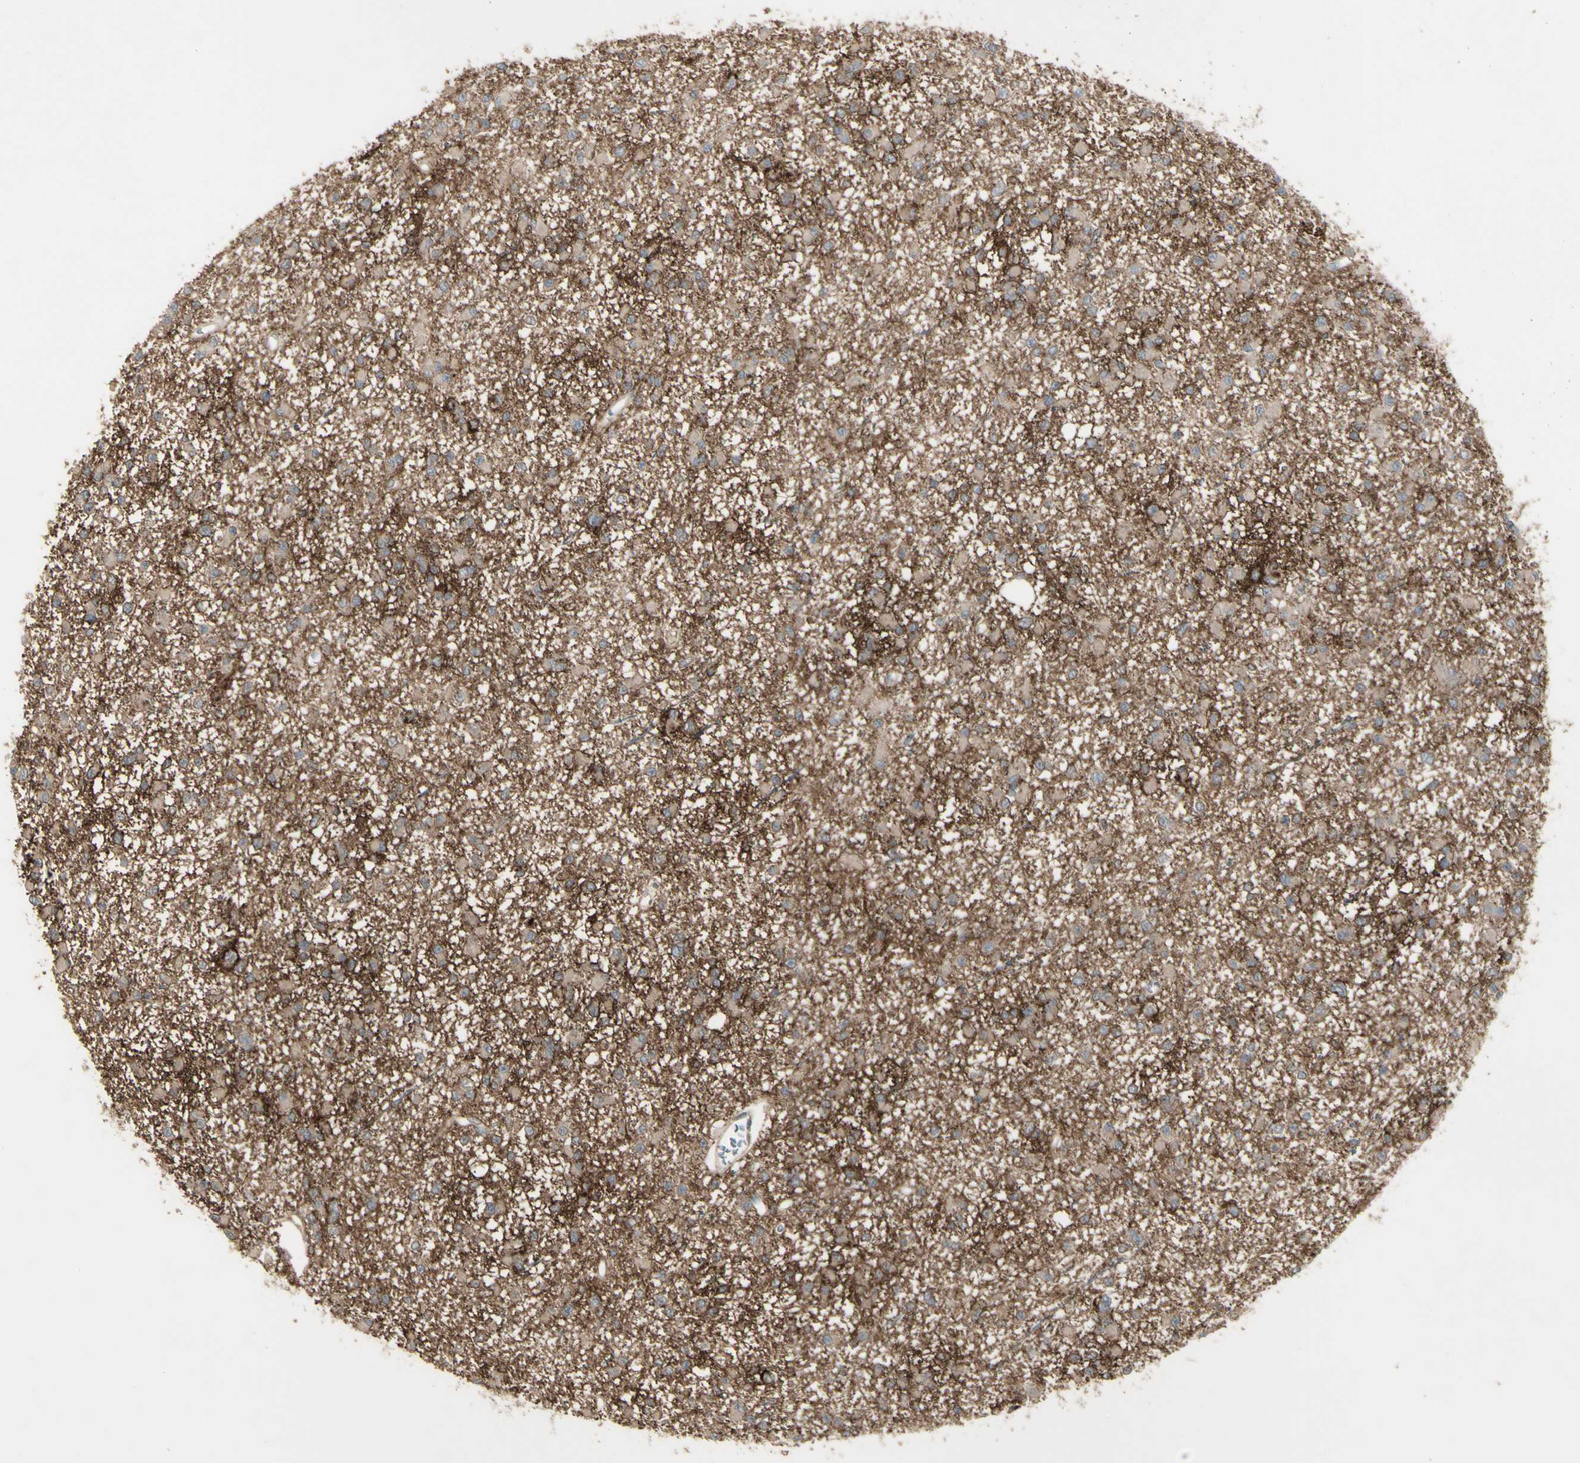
{"staining": {"intensity": "weak", "quantity": ">75%", "location": "cytoplasmic/membranous"}, "tissue": "glioma", "cell_type": "Tumor cells", "image_type": "cancer", "snomed": [{"axis": "morphology", "description": "Glioma, malignant, Low grade"}, {"axis": "topography", "description": "Brain"}], "caption": "Weak cytoplasmic/membranous staining for a protein is present in approximately >75% of tumor cells of malignant low-grade glioma using immunohistochemistry.", "gene": "CD276", "patient": {"sex": "female", "age": 22}}